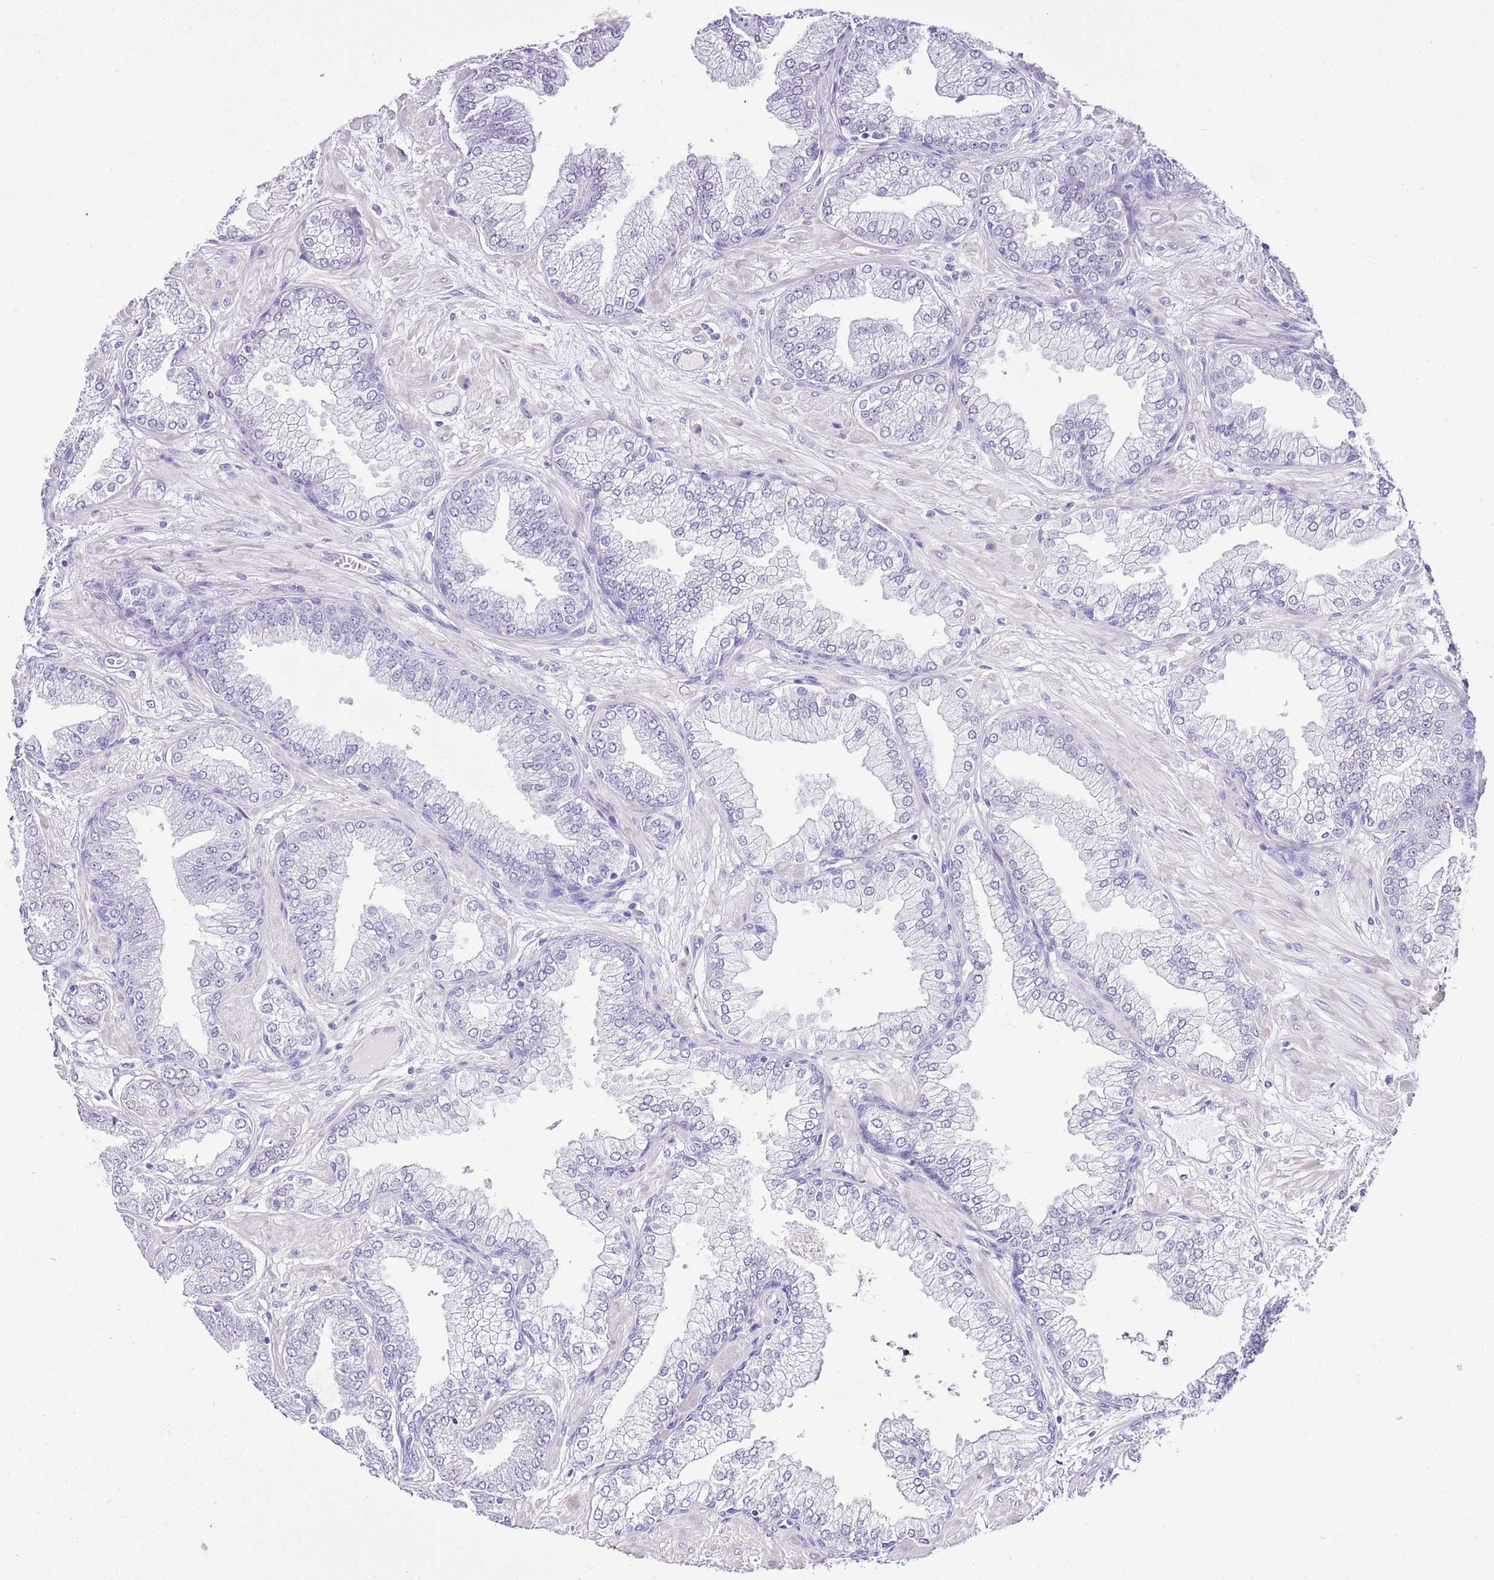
{"staining": {"intensity": "negative", "quantity": "none", "location": "none"}, "tissue": "prostate cancer", "cell_type": "Tumor cells", "image_type": "cancer", "snomed": [{"axis": "morphology", "description": "Adenocarcinoma, Low grade"}, {"axis": "topography", "description": "Prostate"}], "caption": "An image of human prostate cancer is negative for staining in tumor cells.", "gene": "BHLHA15", "patient": {"sex": "male", "age": 55}}